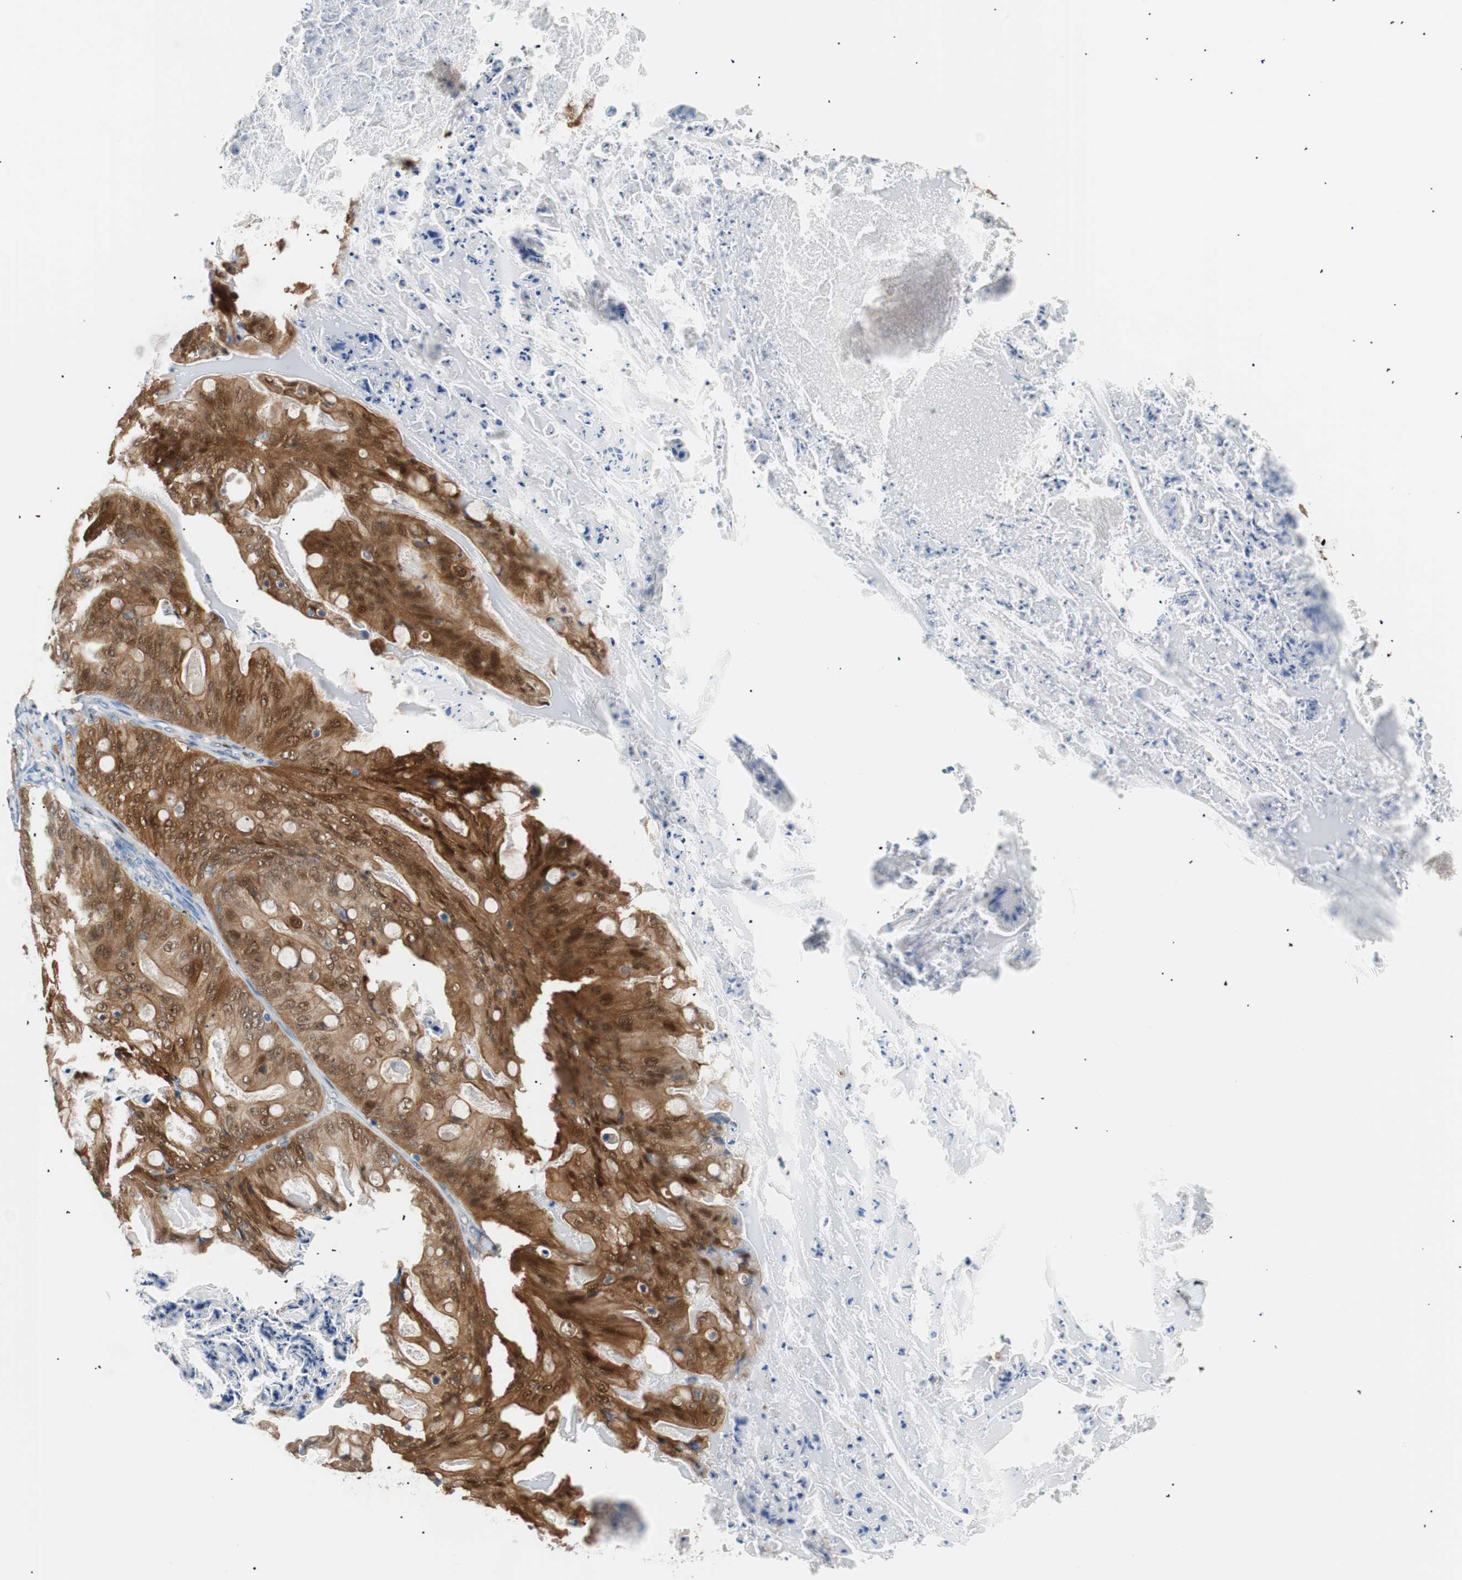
{"staining": {"intensity": "moderate", "quantity": ">75%", "location": "cytoplasmic/membranous"}, "tissue": "ovarian cancer", "cell_type": "Tumor cells", "image_type": "cancer", "snomed": [{"axis": "morphology", "description": "Cystadenocarcinoma, mucinous, NOS"}, {"axis": "topography", "description": "Ovary"}], "caption": "There is medium levels of moderate cytoplasmic/membranous expression in tumor cells of mucinous cystadenocarcinoma (ovarian), as demonstrated by immunohistochemical staining (brown color).", "gene": "IL18", "patient": {"sex": "female", "age": 36}}